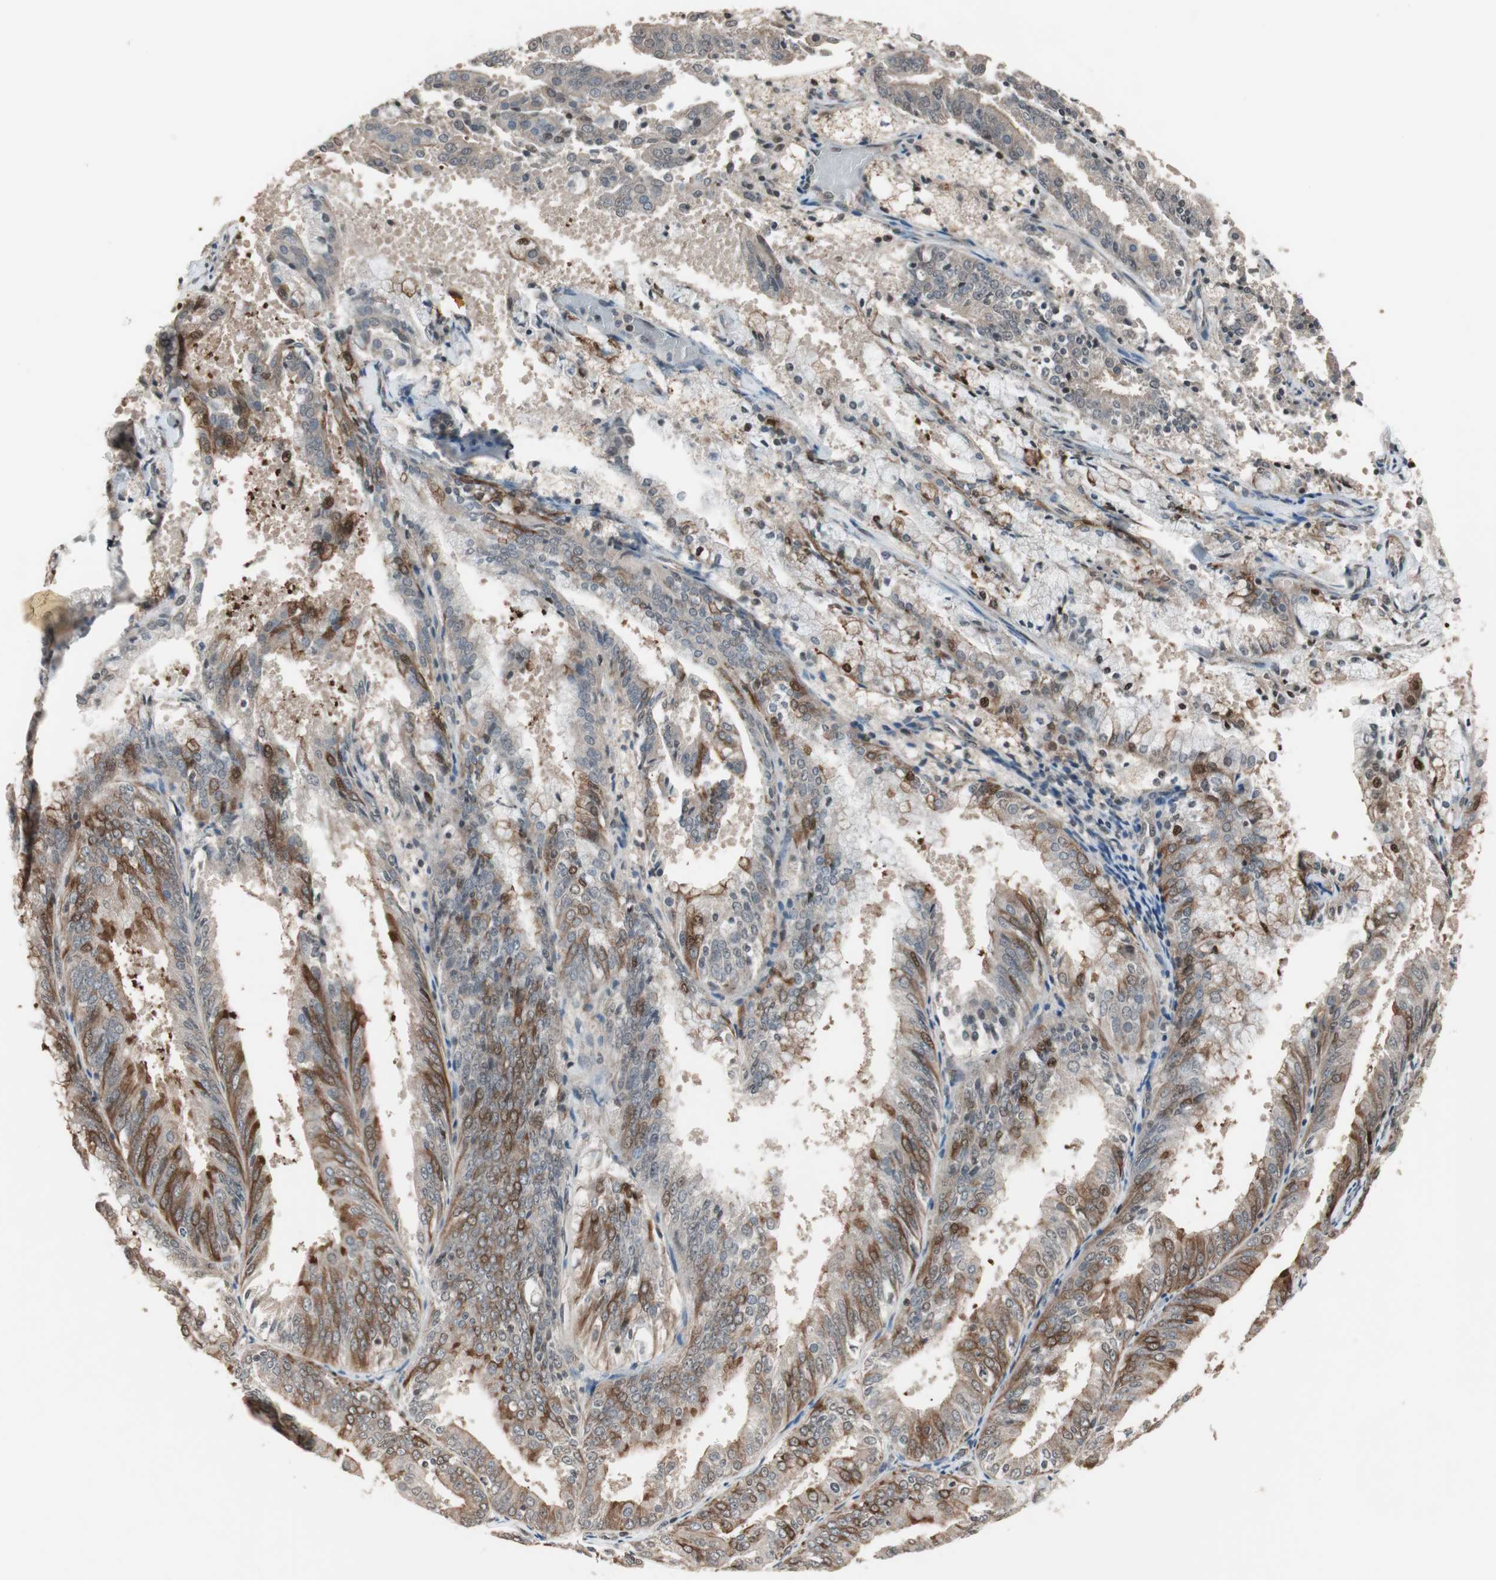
{"staining": {"intensity": "moderate", "quantity": "<25%", "location": "cytoplasmic/membranous"}, "tissue": "endometrial cancer", "cell_type": "Tumor cells", "image_type": "cancer", "snomed": [{"axis": "morphology", "description": "Adenocarcinoma, NOS"}, {"axis": "topography", "description": "Endometrium"}], "caption": "IHC photomicrograph of endometrial cancer stained for a protein (brown), which displays low levels of moderate cytoplasmic/membranous positivity in about <25% of tumor cells.", "gene": "DRAP1", "patient": {"sex": "female", "age": 63}}